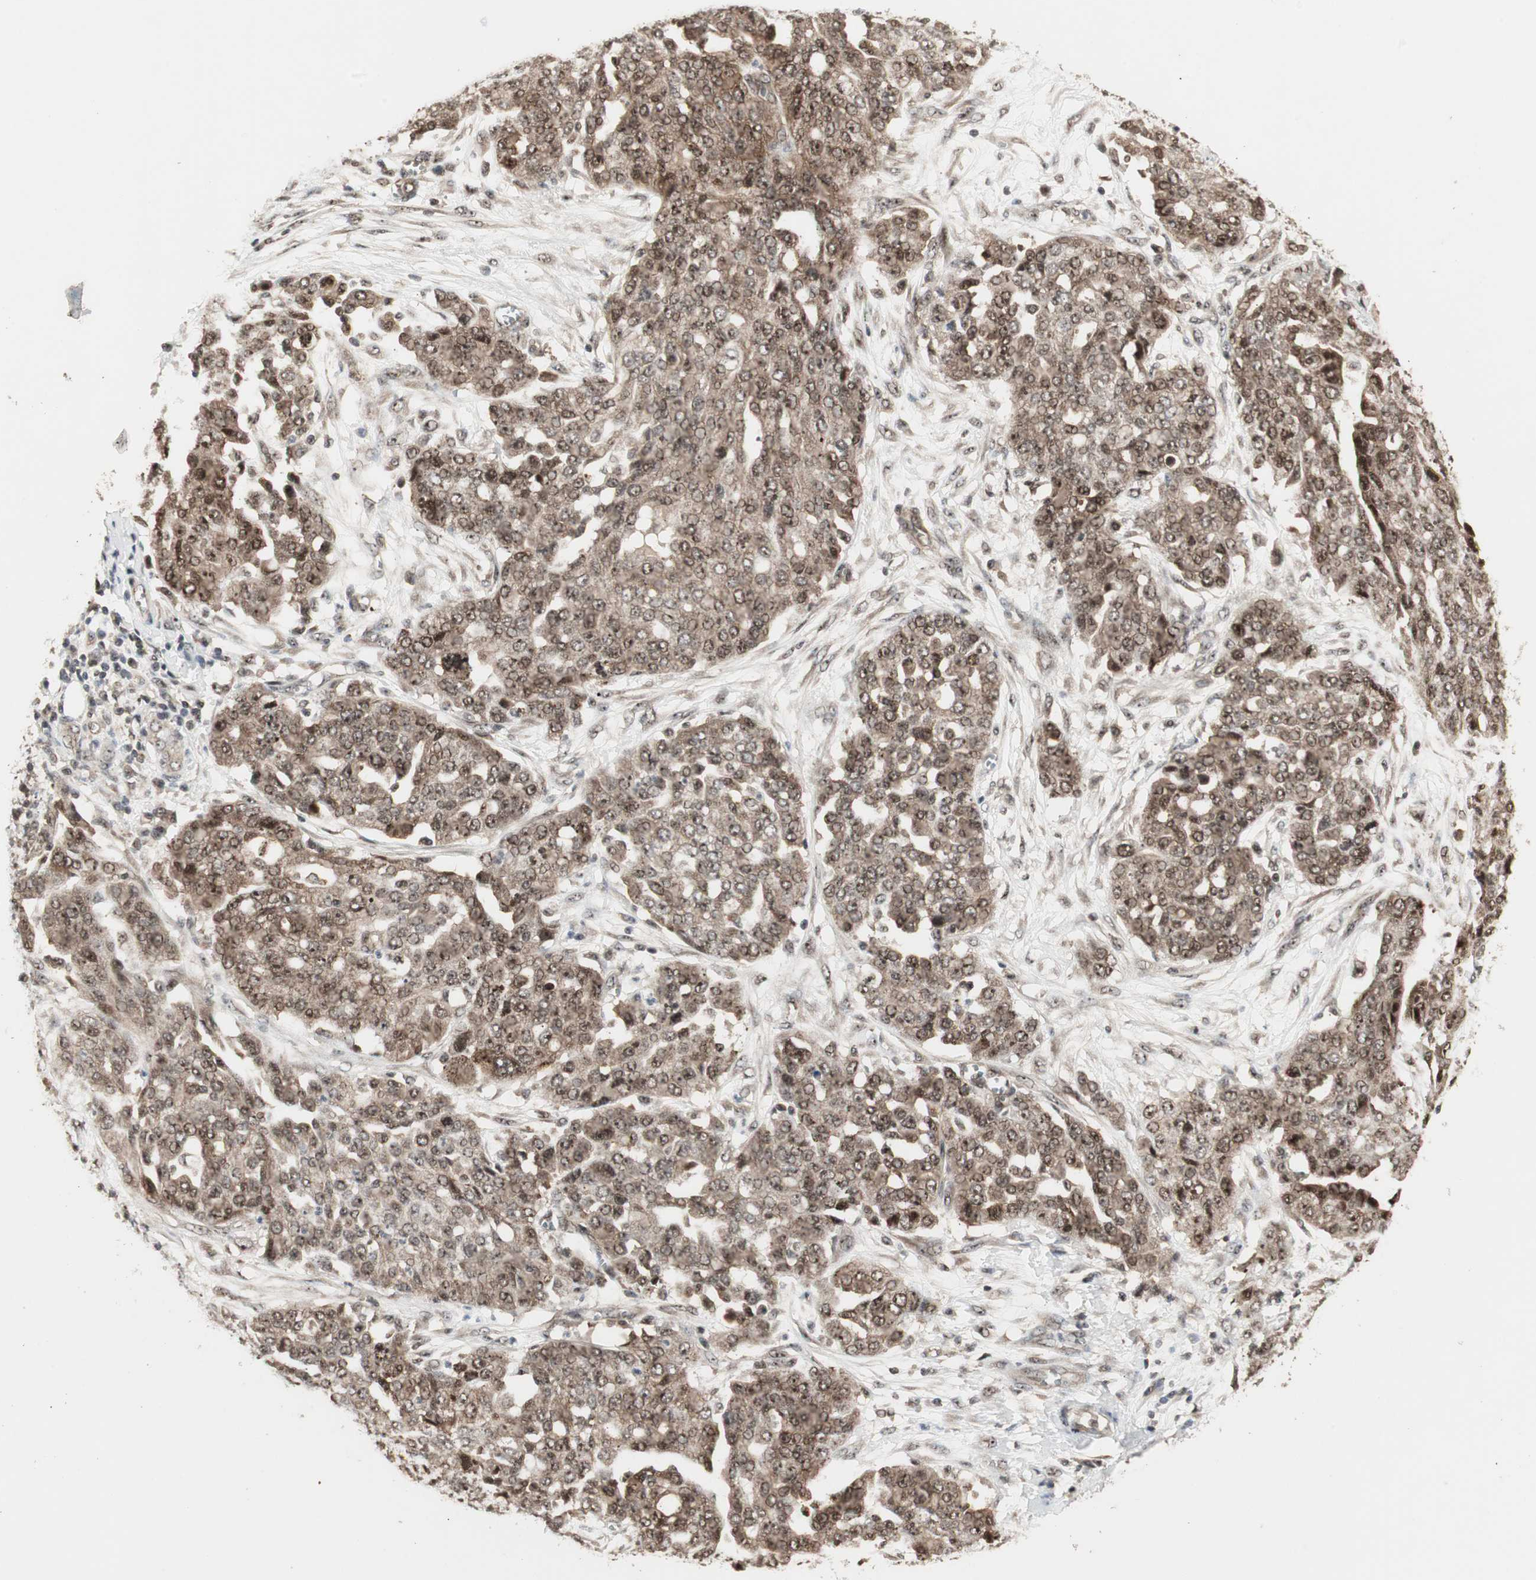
{"staining": {"intensity": "moderate", "quantity": ">75%", "location": "cytoplasmic/membranous,nuclear"}, "tissue": "ovarian cancer", "cell_type": "Tumor cells", "image_type": "cancer", "snomed": [{"axis": "morphology", "description": "Cystadenocarcinoma, serous, NOS"}, {"axis": "topography", "description": "Soft tissue"}, {"axis": "topography", "description": "Ovary"}], "caption": "Human ovarian cancer (serous cystadenocarcinoma) stained with a brown dye displays moderate cytoplasmic/membranous and nuclear positive staining in approximately >75% of tumor cells.", "gene": "CSNK2B", "patient": {"sex": "female", "age": 57}}